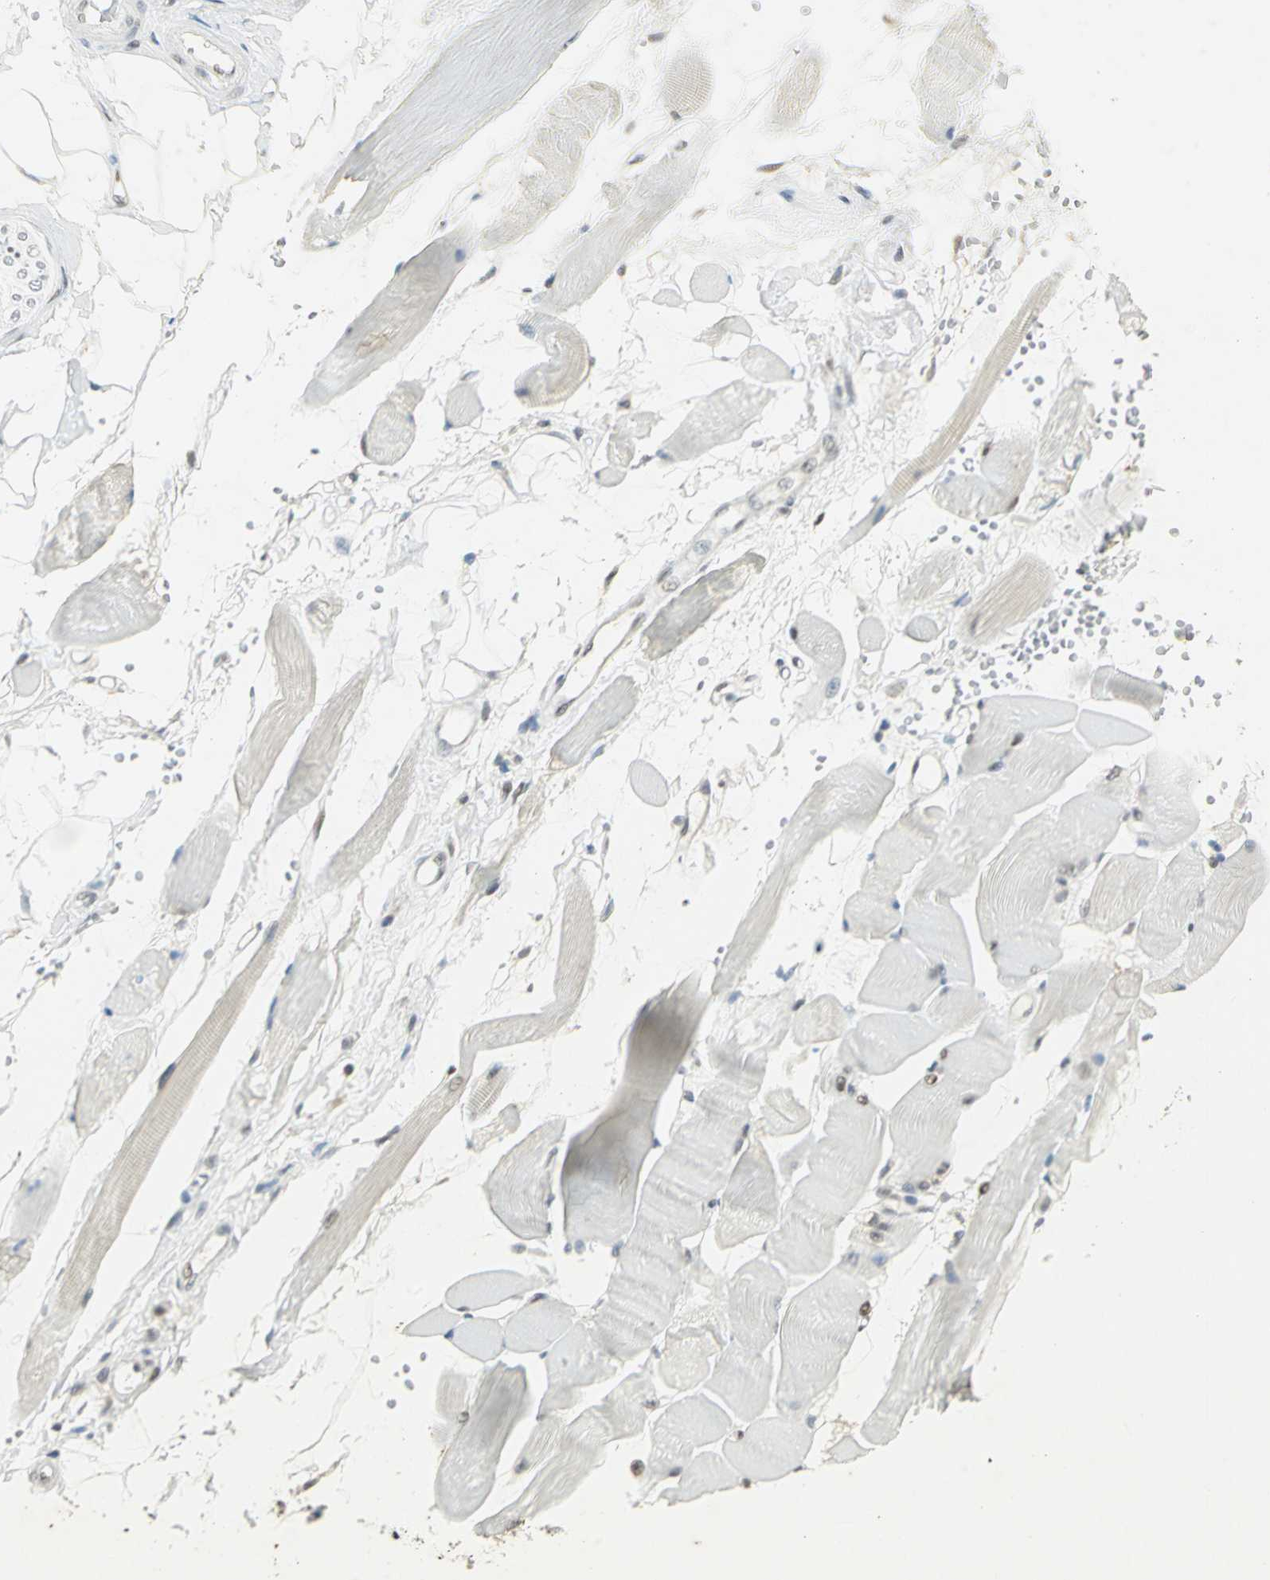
{"staining": {"intensity": "strong", "quantity": ">75%", "location": "nuclear"}, "tissue": "skeletal muscle", "cell_type": "Myocytes", "image_type": "normal", "snomed": [{"axis": "morphology", "description": "Normal tissue, NOS"}, {"axis": "topography", "description": "Skeletal muscle"}, {"axis": "topography", "description": "Peripheral nerve tissue"}], "caption": "Protein staining of normal skeletal muscle exhibits strong nuclear expression in approximately >75% of myocytes.", "gene": "AK6", "patient": {"sex": "female", "age": 84}}